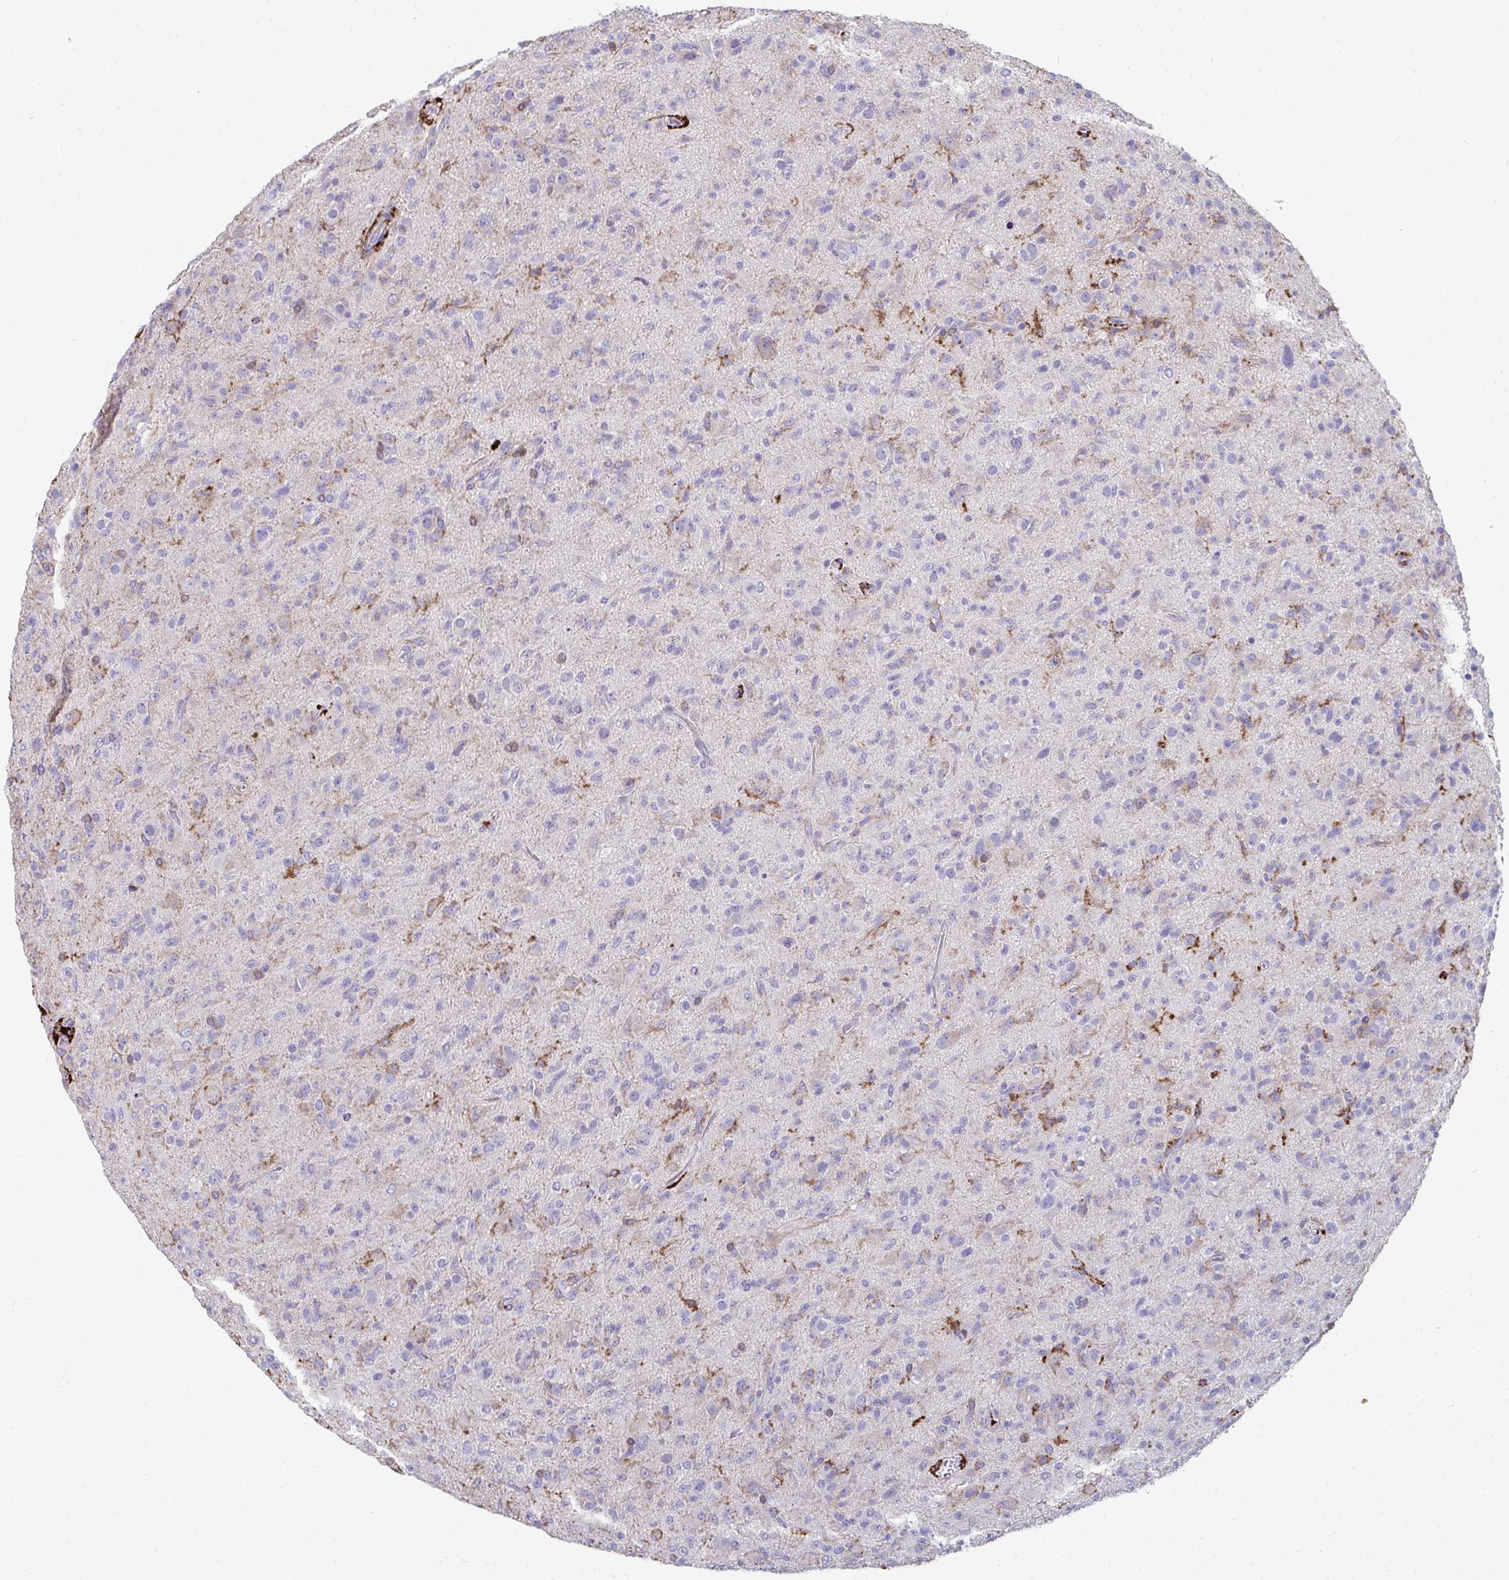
{"staining": {"intensity": "negative", "quantity": "none", "location": "none"}, "tissue": "glioma", "cell_type": "Tumor cells", "image_type": "cancer", "snomed": [{"axis": "morphology", "description": "Glioma, malignant, Low grade"}, {"axis": "topography", "description": "Brain"}], "caption": "High power microscopy photomicrograph of an IHC image of low-grade glioma (malignant), revealing no significant positivity in tumor cells. (IHC, brightfield microscopy, high magnification).", "gene": "CD163", "patient": {"sex": "male", "age": 65}}